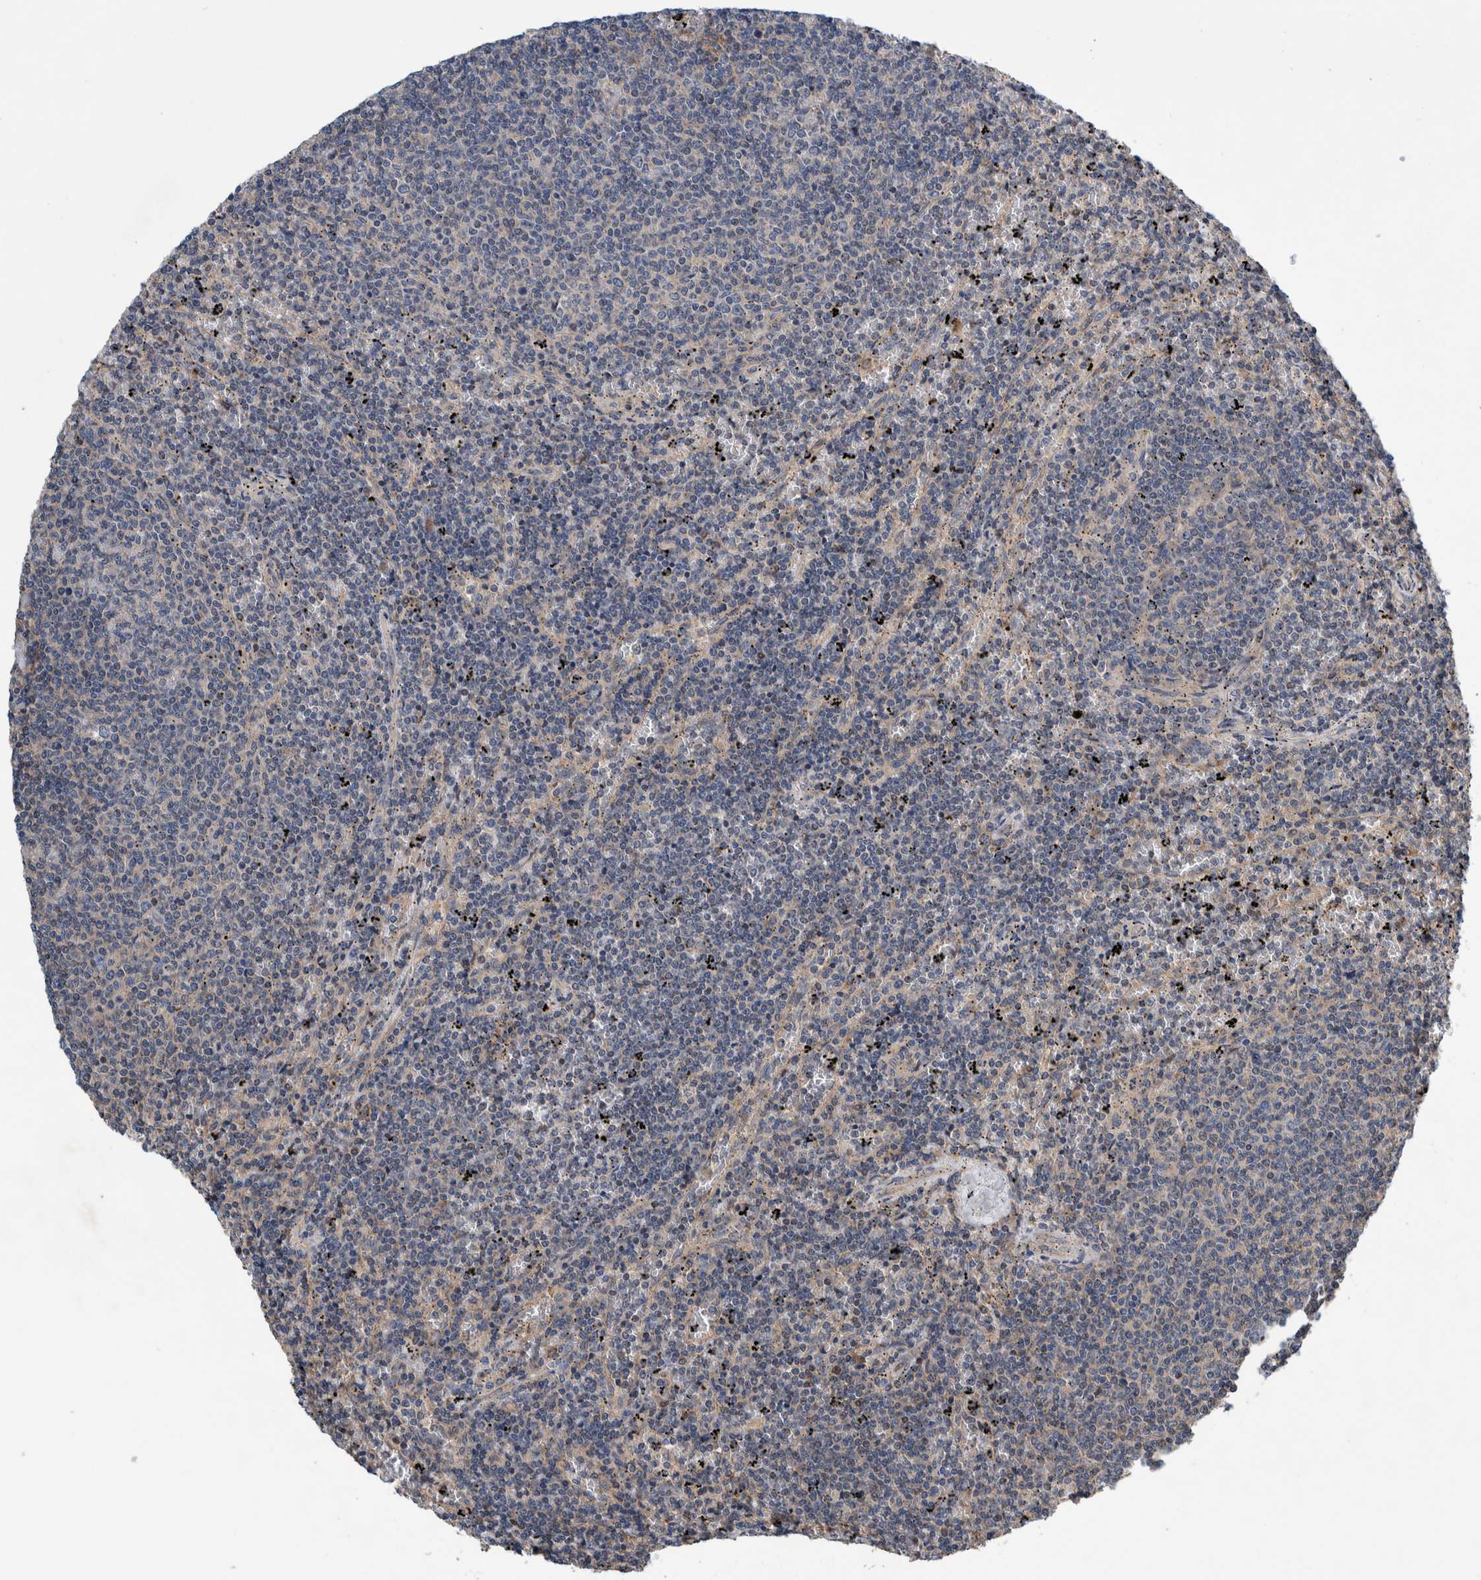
{"staining": {"intensity": "negative", "quantity": "none", "location": "none"}, "tissue": "lymphoma", "cell_type": "Tumor cells", "image_type": "cancer", "snomed": [{"axis": "morphology", "description": "Malignant lymphoma, non-Hodgkin's type, Low grade"}, {"axis": "topography", "description": "Spleen"}], "caption": "Lymphoma stained for a protein using immunohistochemistry exhibits no expression tumor cells.", "gene": "PIK3R6", "patient": {"sex": "female", "age": 50}}